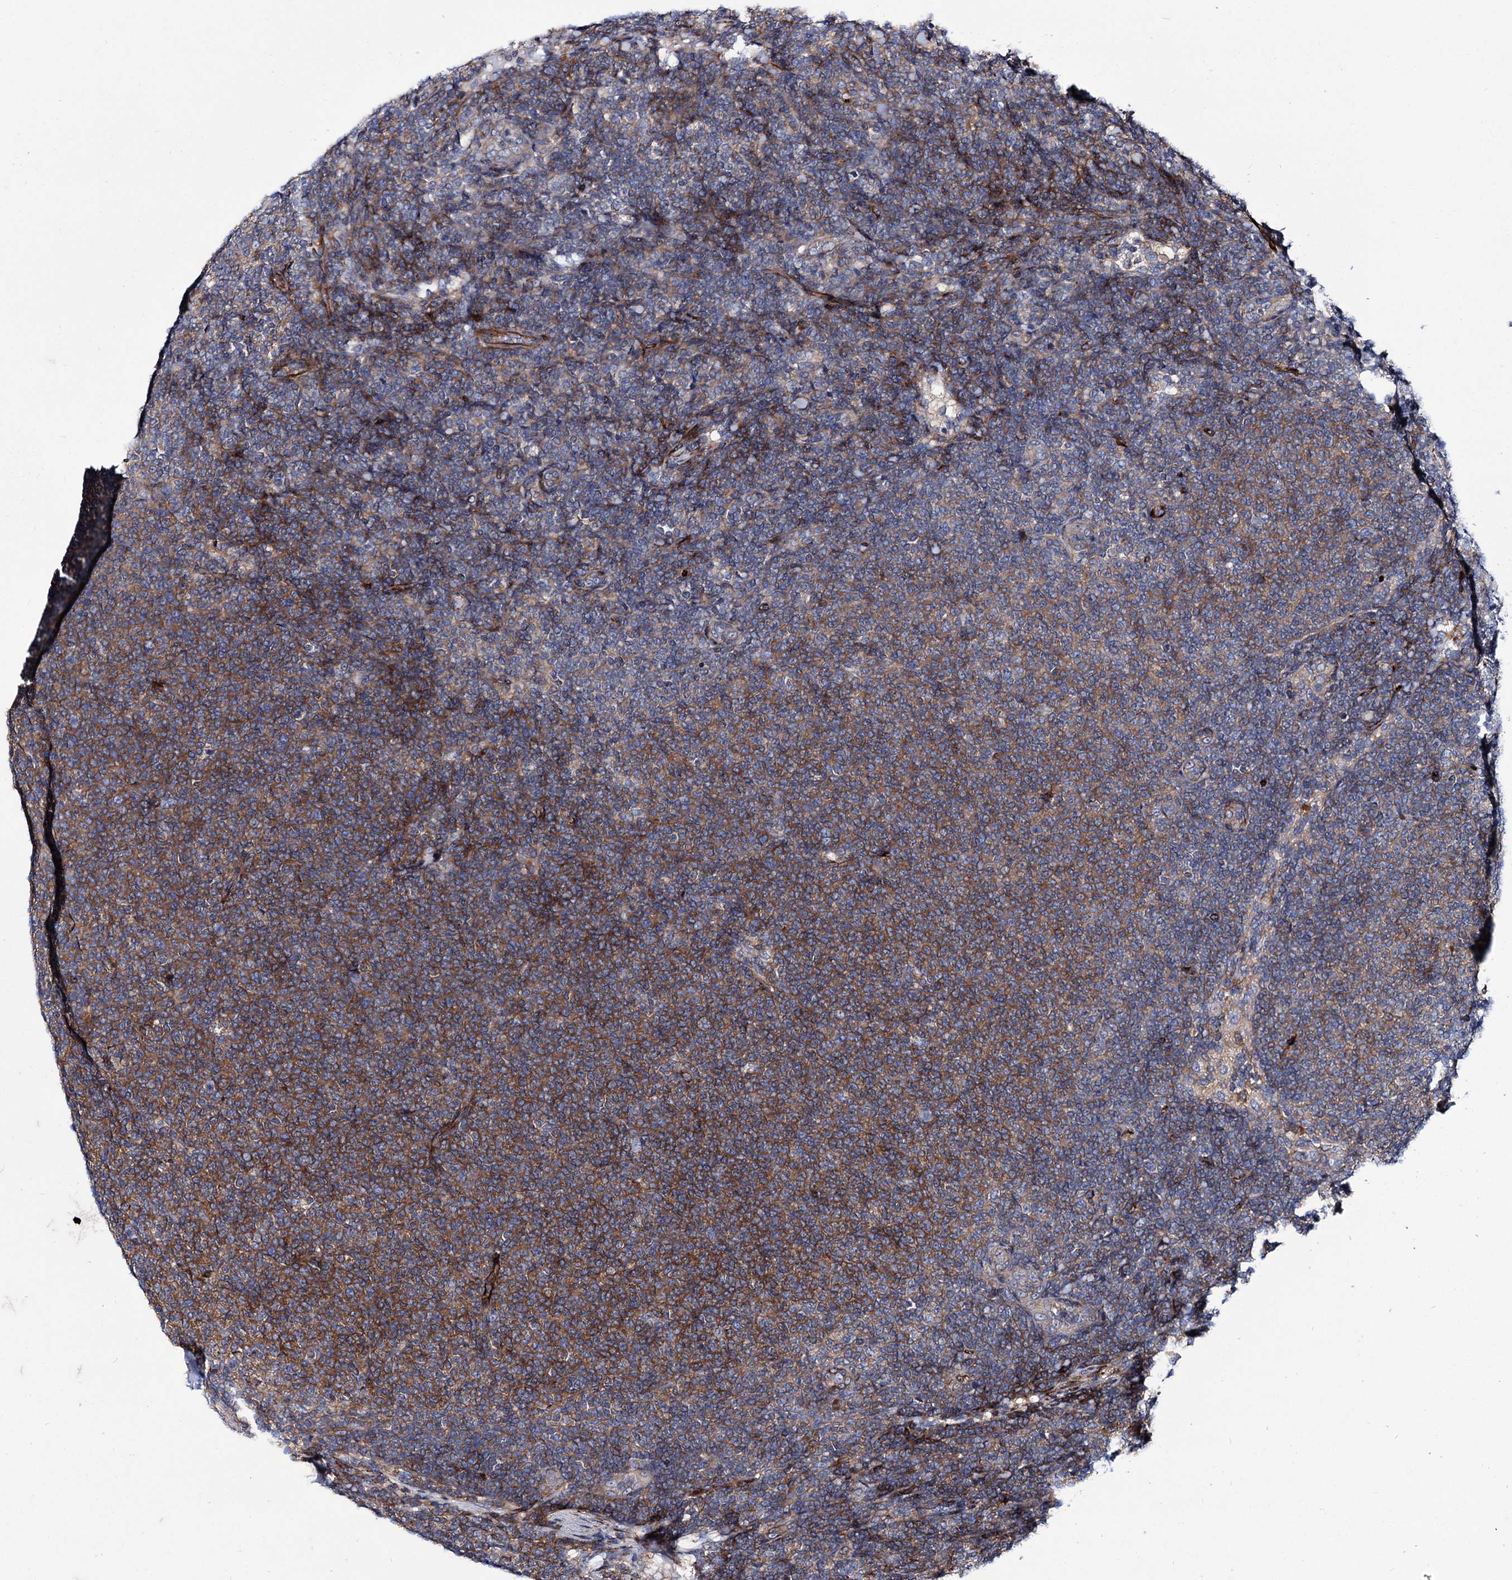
{"staining": {"intensity": "moderate", "quantity": ">75%", "location": "cytoplasmic/membranous"}, "tissue": "lymphoma", "cell_type": "Tumor cells", "image_type": "cancer", "snomed": [{"axis": "morphology", "description": "Malignant lymphoma, non-Hodgkin's type, Low grade"}, {"axis": "topography", "description": "Lymph node"}], "caption": "Lymphoma stained with DAB immunohistochemistry reveals medium levels of moderate cytoplasmic/membranous staining in about >75% of tumor cells.", "gene": "AXL", "patient": {"sex": "male", "age": 66}}